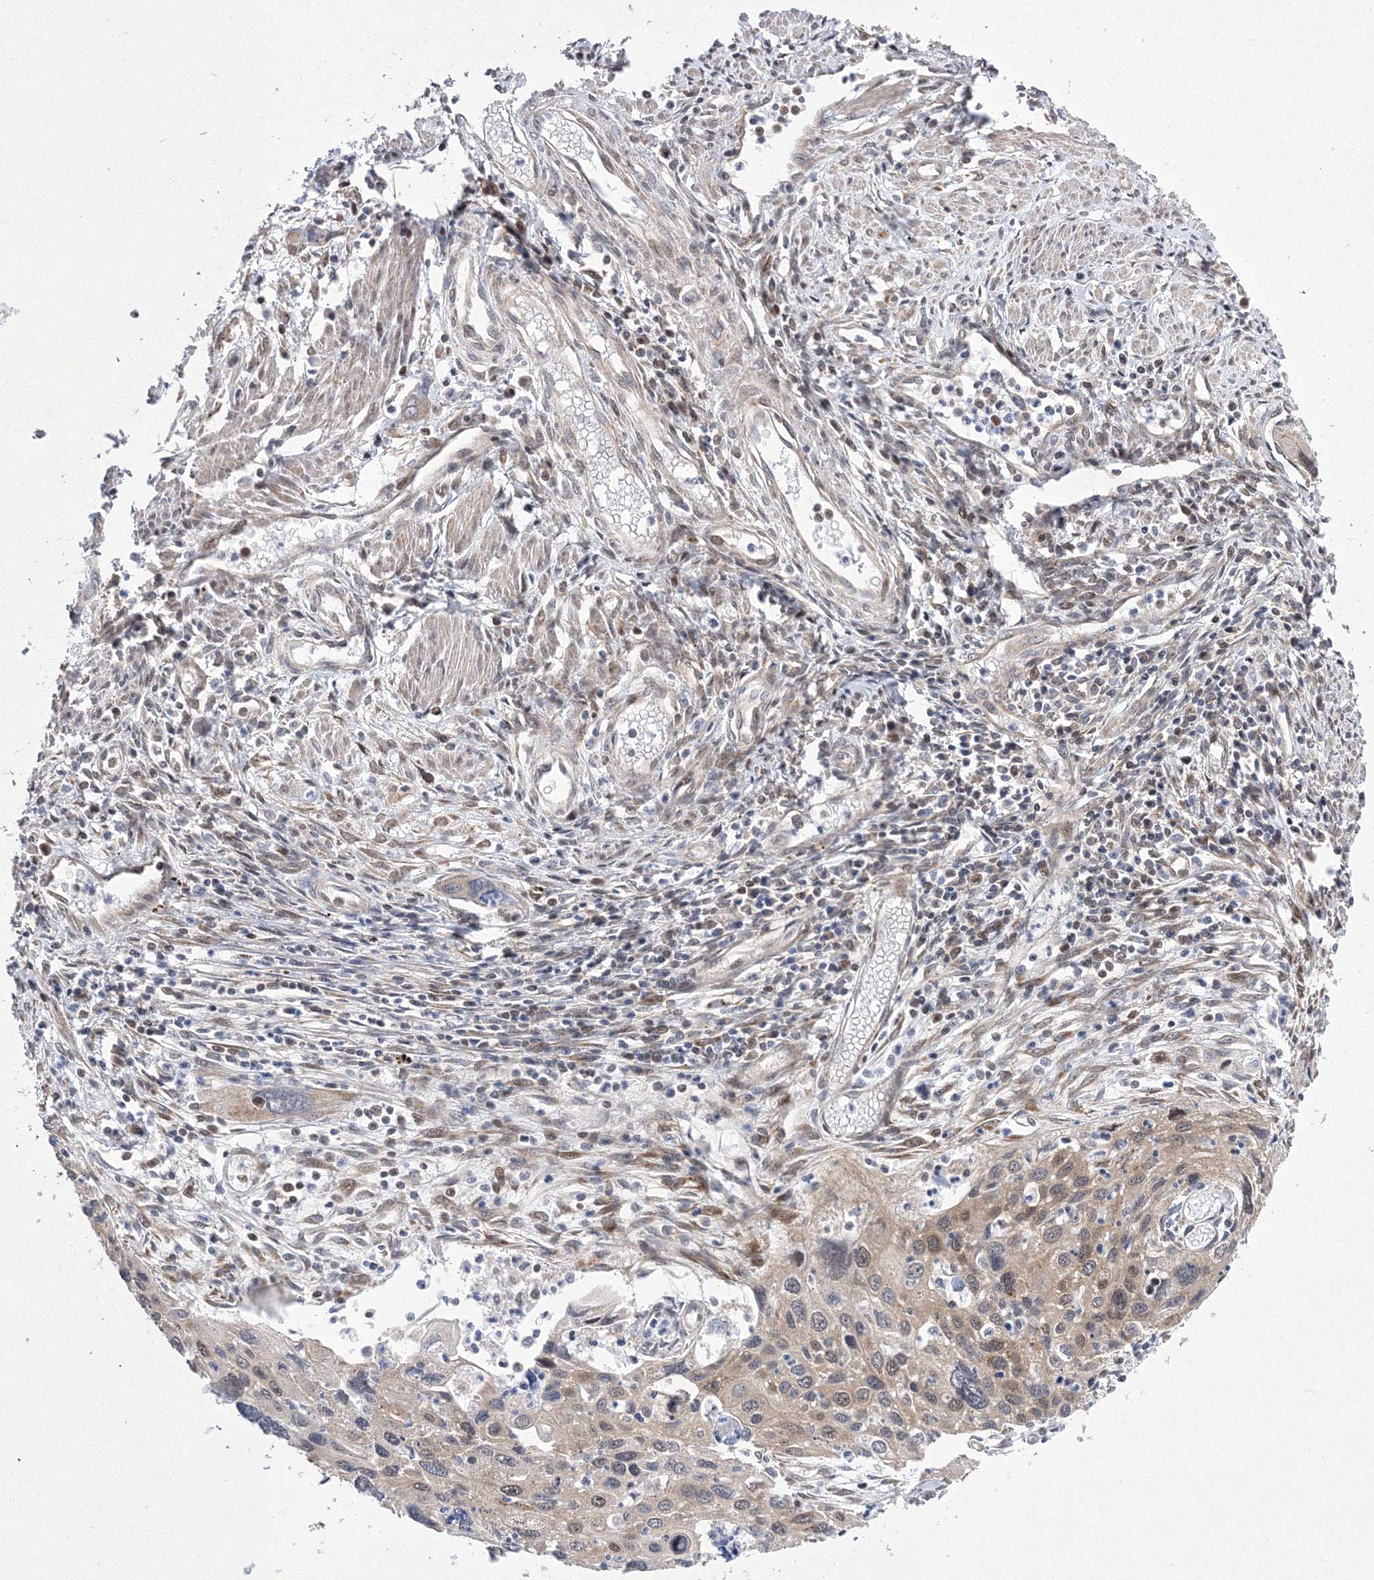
{"staining": {"intensity": "moderate", "quantity": ">75%", "location": "cytoplasmic/membranous,nuclear"}, "tissue": "cervical cancer", "cell_type": "Tumor cells", "image_type": "cancer", "snomed": [{"axis": "morphology", "description": "Squamous cell carcinoma, NOS"}, {"axis": "topography", "description": "Cervix"}], "caption": "Immunohistochemistry (IHC) (DAB) staining of human cervical cancer (squamous cell carcinoma) demonstrates moderate cytoplasmic/membranous and nuclear protein staining in approximately >75% of tumor cells. (DAB (3,3'-diaminobenzidine) IHC with brightfield microscopy, high magnification).", "gene": "GPN1", "patient": {"sex": "female", "age": 55}}